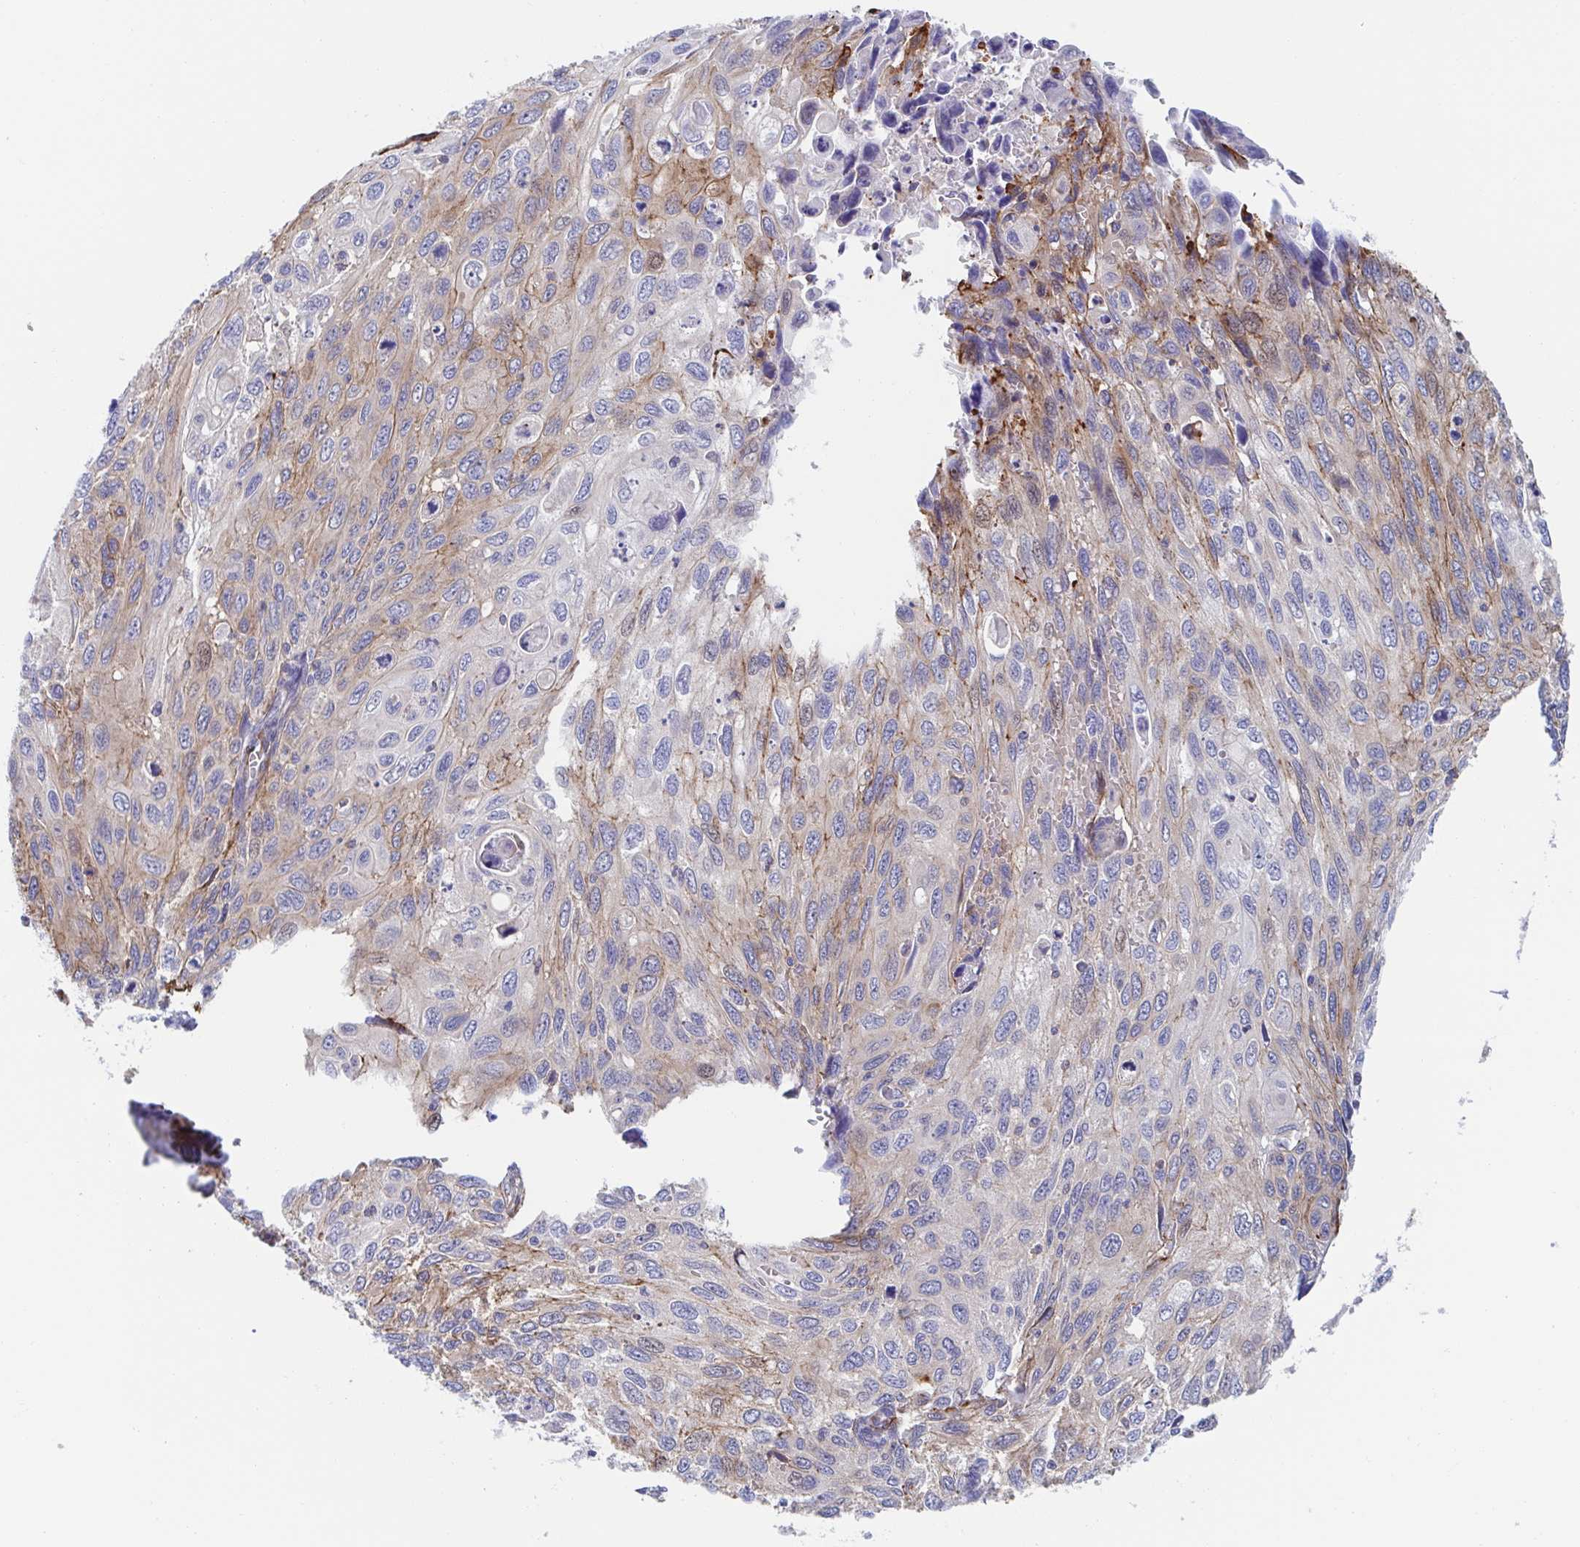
{"staining": {"intensity": "weak", "quantity": "<25%", "location": "cytoplasmic/membranous"}, "tissue": "cervical cancer", "cell_type": "Tumor cells", "image_type": "cancer", "snomed": [{"axis": "morphology", "description": "Squamous cell carcinoma, NOS"}, {"axis": "topography", "description": "Cervix"}], "caption": "This is an immunohistochemistry (IHC) image of squamous cell carcinoma (cervical). There is no positivity in tumor cells.", "gene": "KLC3", "patient": {"sex": "female", "age": 70}}